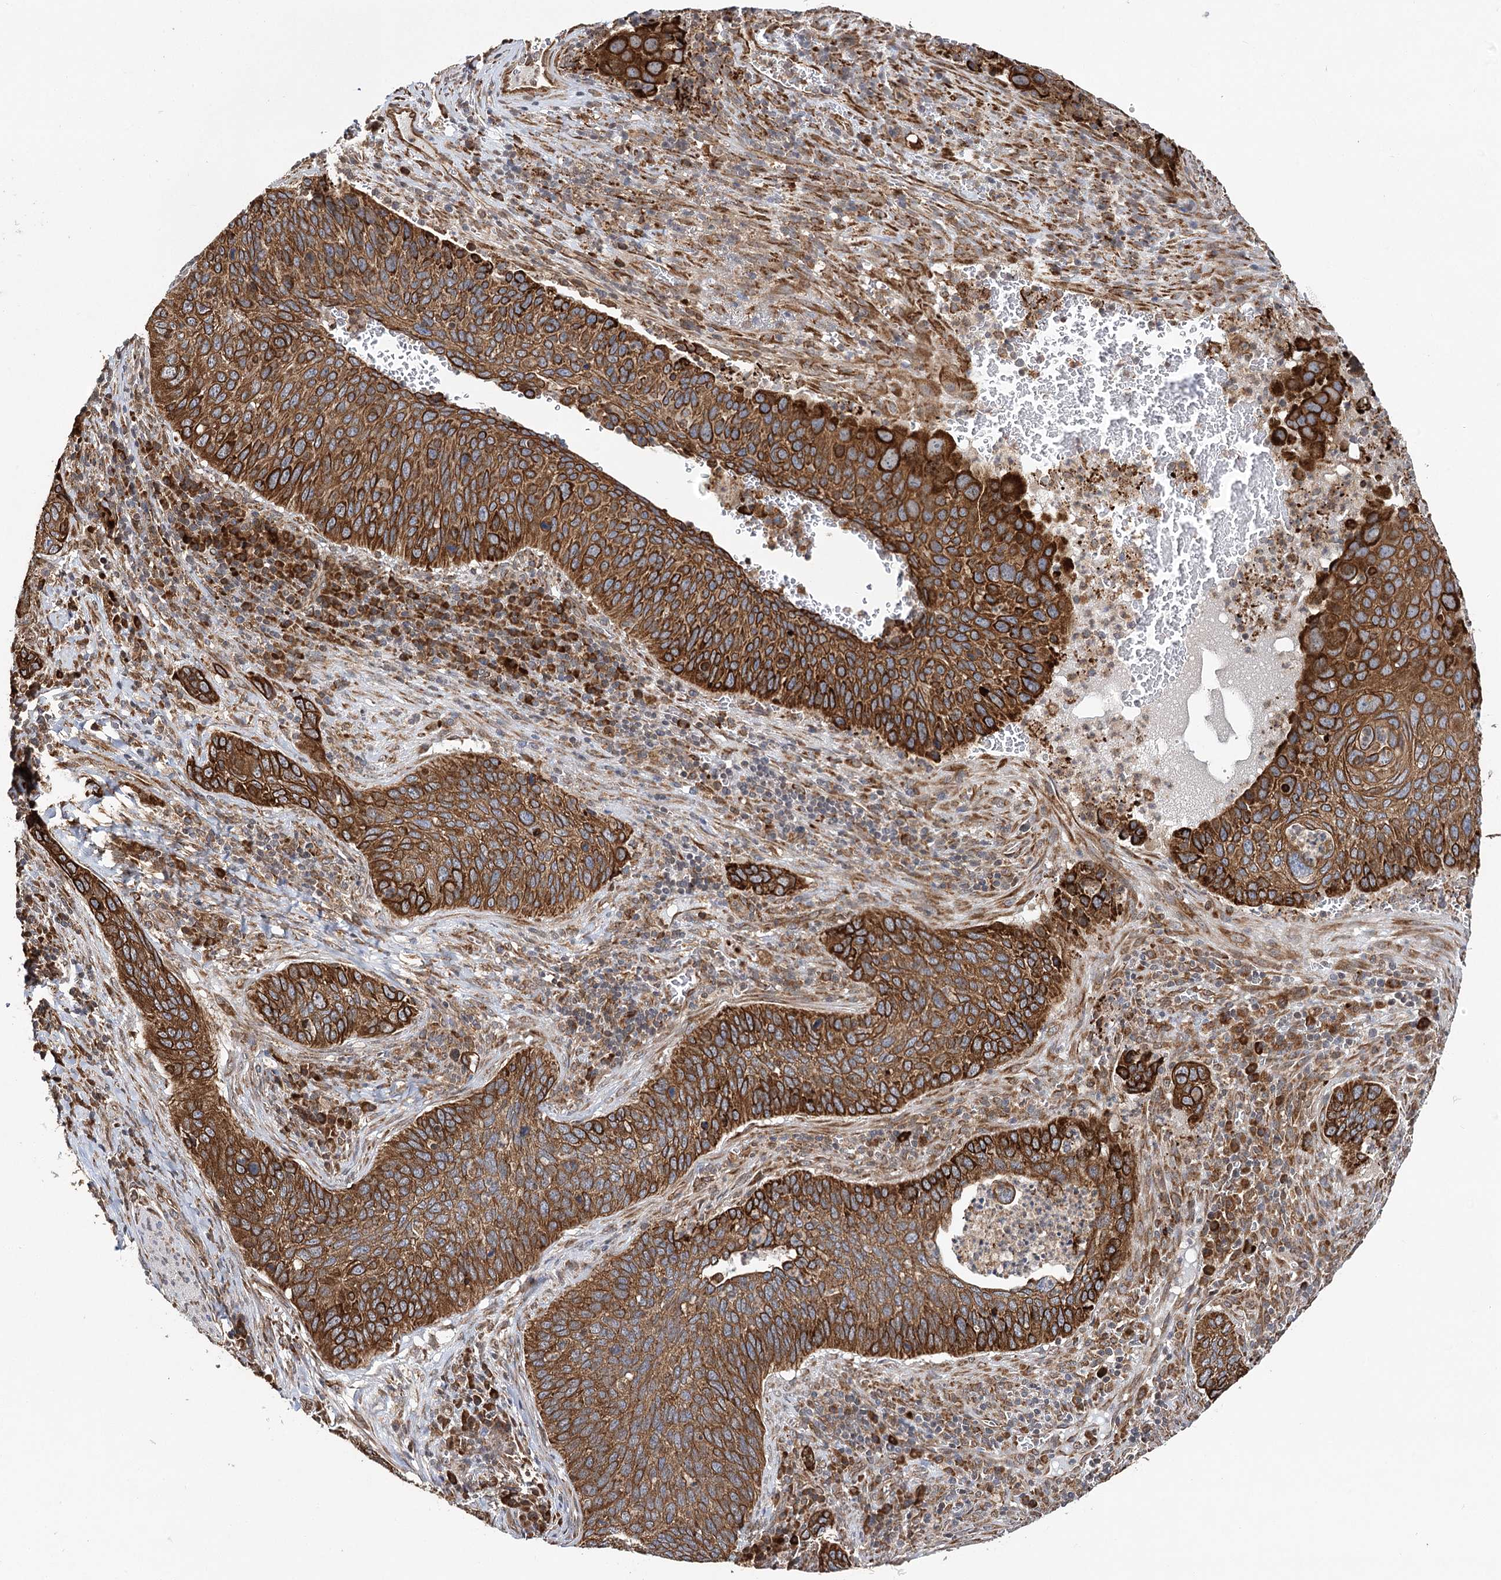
{"staining": {"intensity": "strong", "quantity": ">75%", "location": "cytoplasmic/membranous"}, "tissue": "cervical cancer", "cell_type": "Tumor cells", "image_type": "cancer", "snomed": [{"axis": "morphology", "description": "Squamous cell carcinoma, NOS"}, {"axis": "topography", "description": "Cervix"}], "caption": "Squamous cell carcinoma (cervical) was stained to show a protein in brown. There is high levels of strong cytoplasmic/membranous staining in about >75% of tumor cells.", "gene": "DNAJB14", "patient": {"sex": "female", "age": 53}}